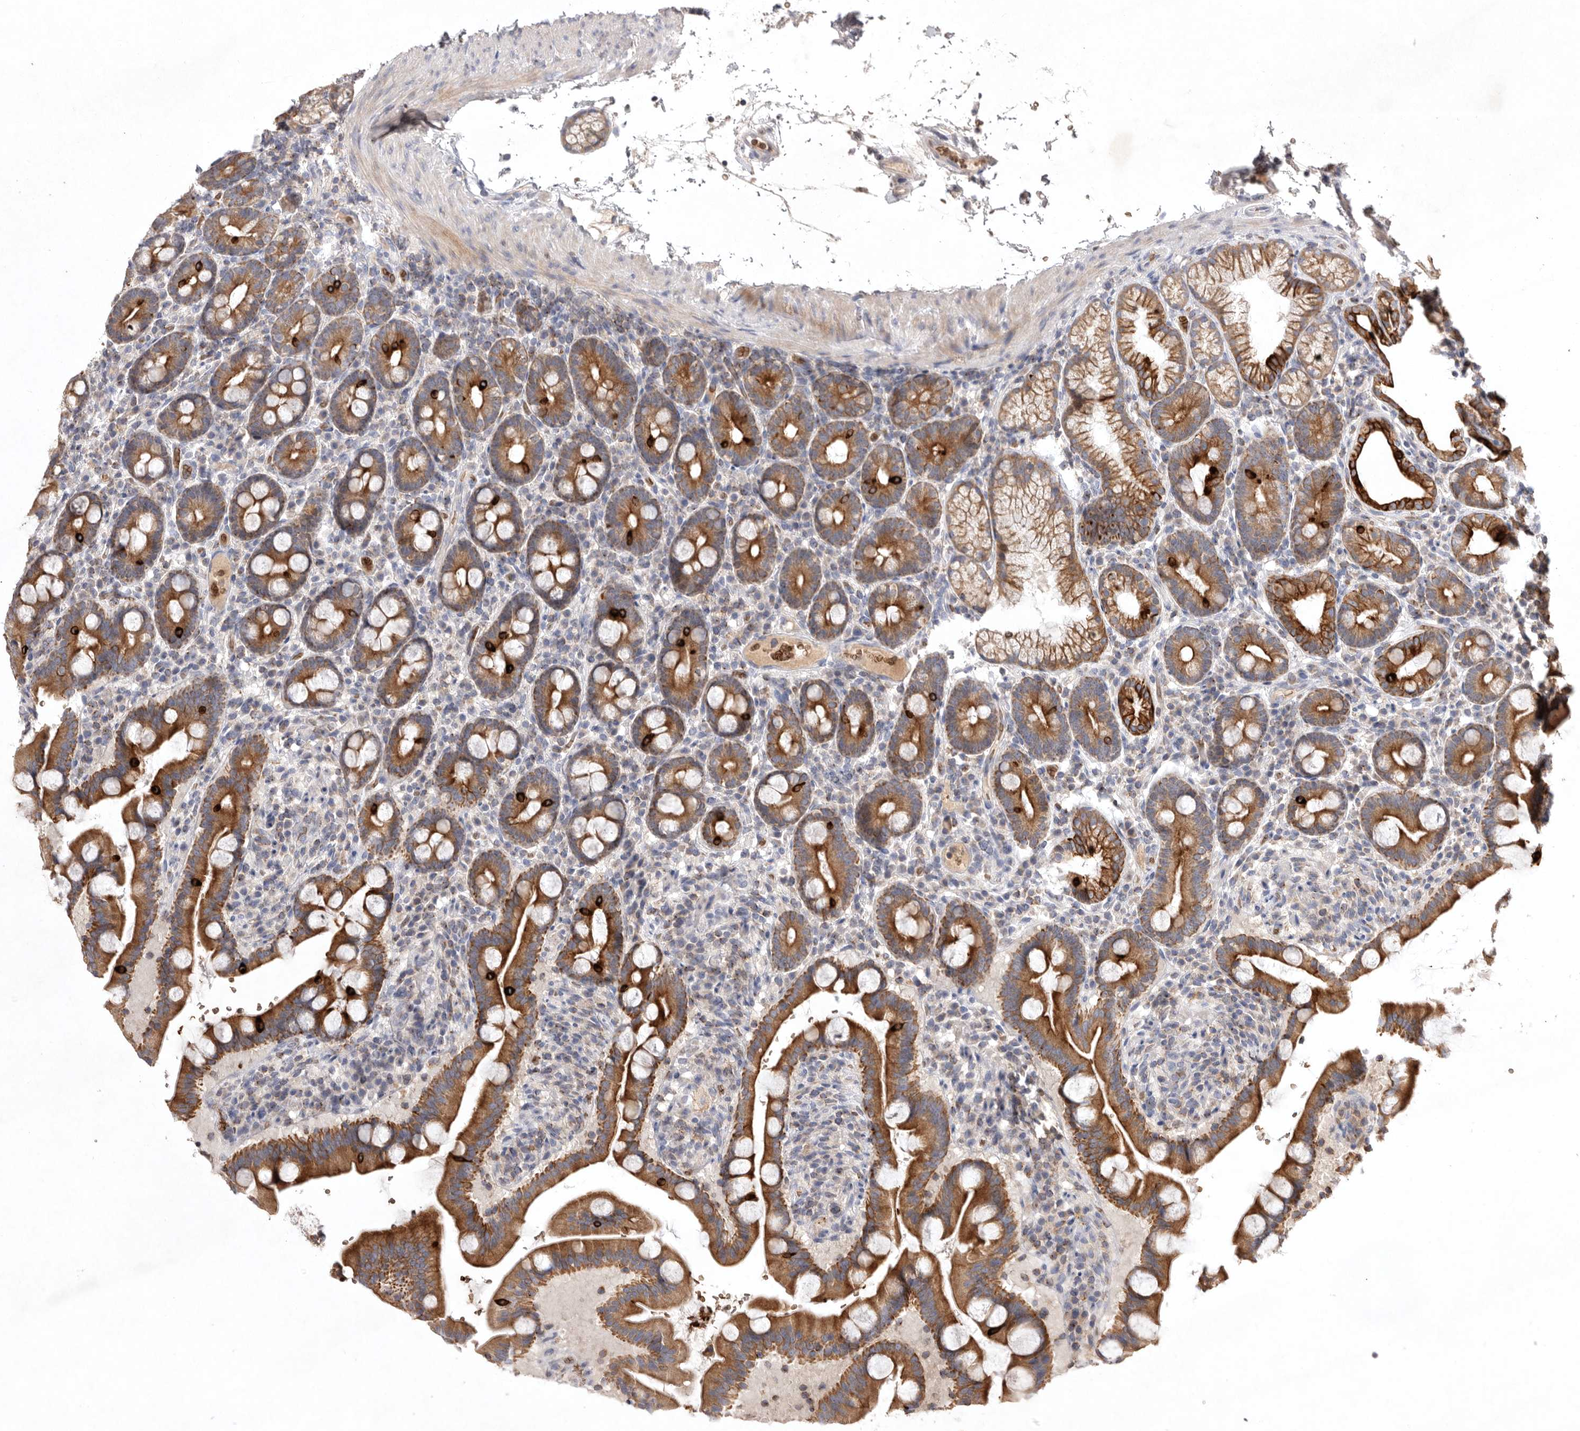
{"staining": {"intensity": "strong", "quantity": "25%-75%", "location": "cytoplasmic/membranous"}, "tissue": "duodenum", "cell_type": "Glandular cells", "image_type": "normal", "snomed": [{"axis": "morphology", "description": "Normal tissue, NOS"}, {"axis": "topography", "description": "Duodenum"}], "caption": "DAB (3,3'-diaminobenzidine) immunohistochemical staining of normal human duodenum reveals strong cytoplasmic/membranous protein positivity in about 25%-75% of glandular cells.", "gene": "TNFSF14", "patient": {"sex": "male", "age": 54}}